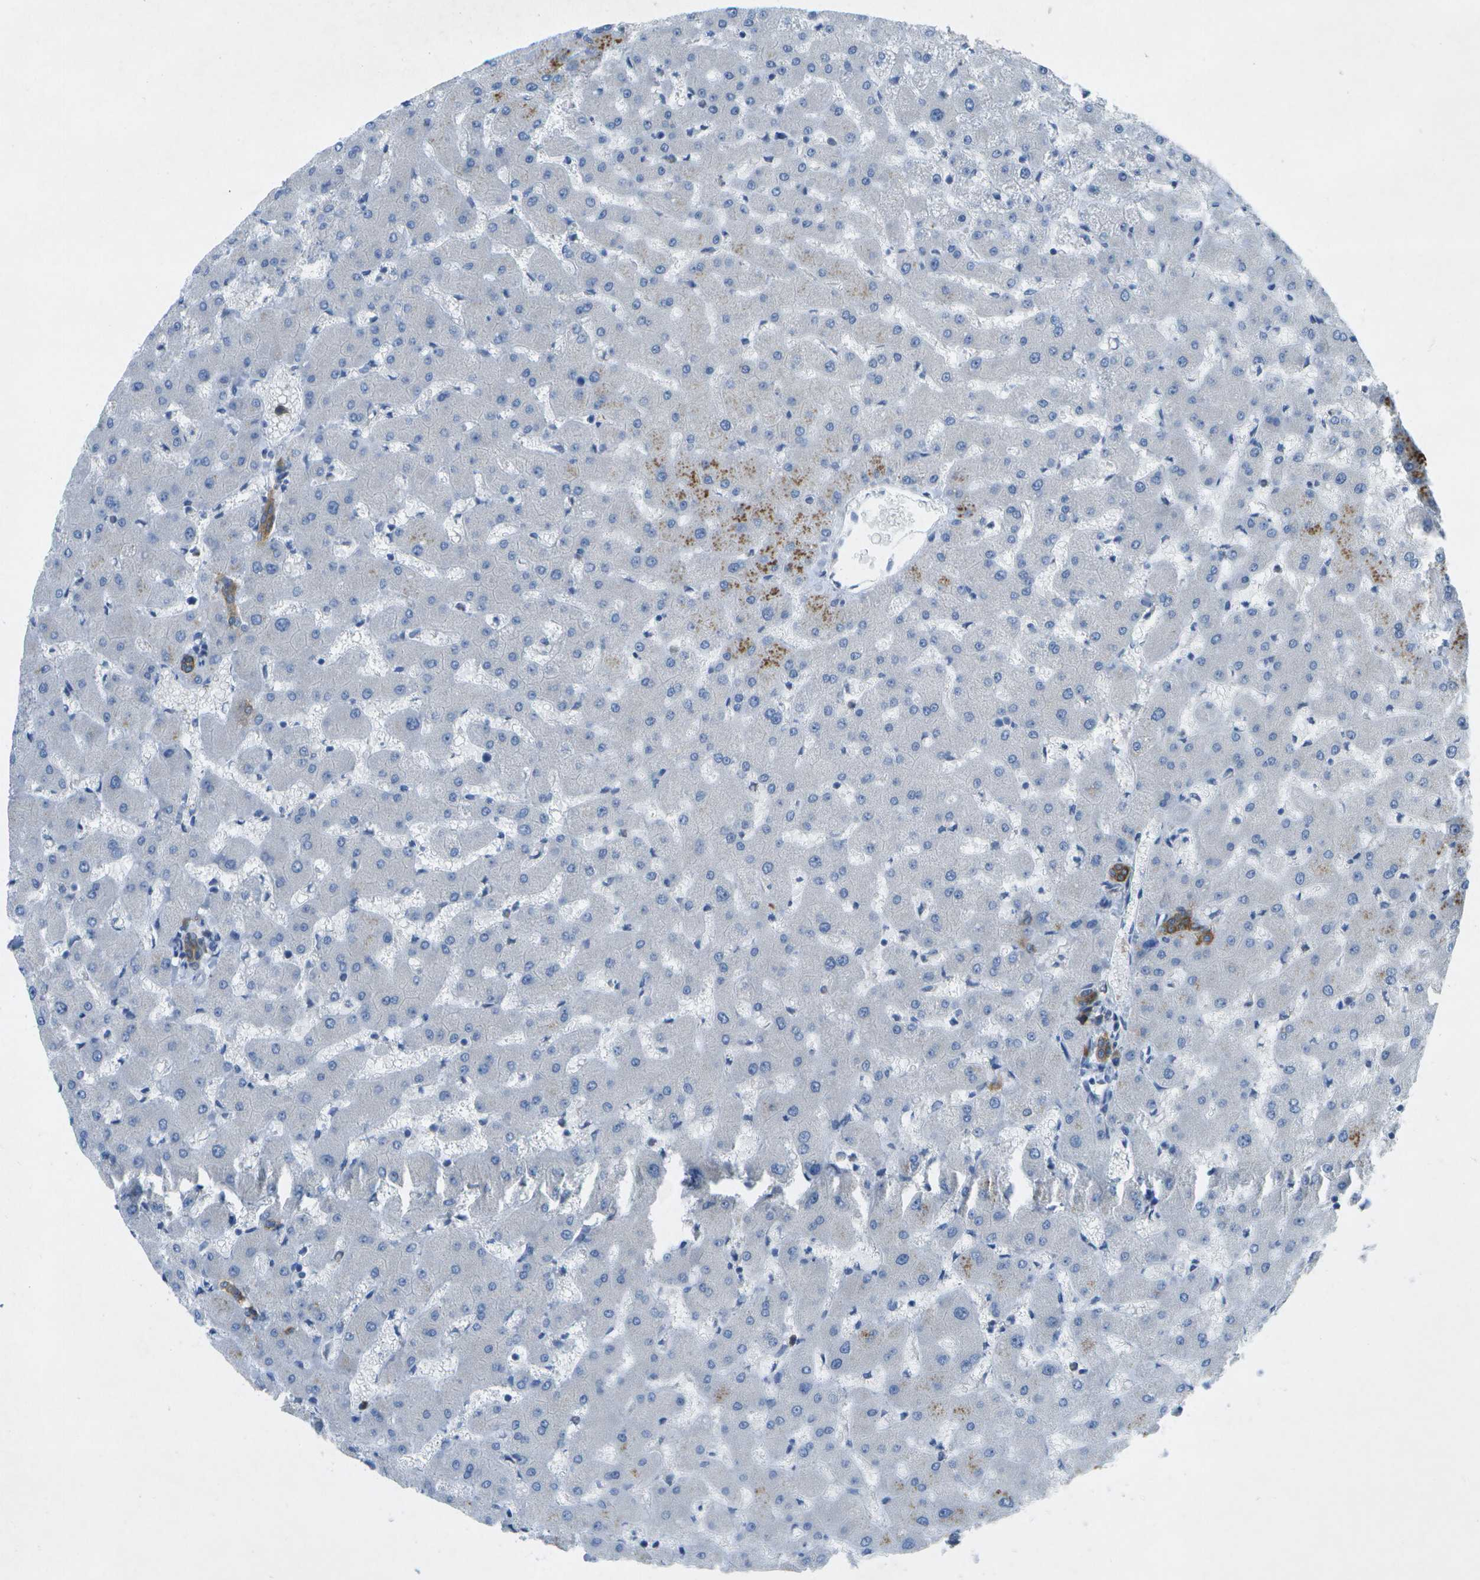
{"staining": {"intensity": "strong", "quantity": ">75%", "location": "cytoplasmic/membranous"}, "tissue": "liver", "cell_type": "Cholangiocytes", "image_type": "normal", "snomed": [{"axis": "morphology", "description": "Normal tissue, NOS"}, {"axis": "topography", "description": "Liver"}], "caption": "This is an image of immunohistochemistry staining of benign liver, which shows strong staining in the cytoplasmic/membranous of cholangiocytes.", "gene": "WNK2", "patient": {"sex": "female", "age": 63}}